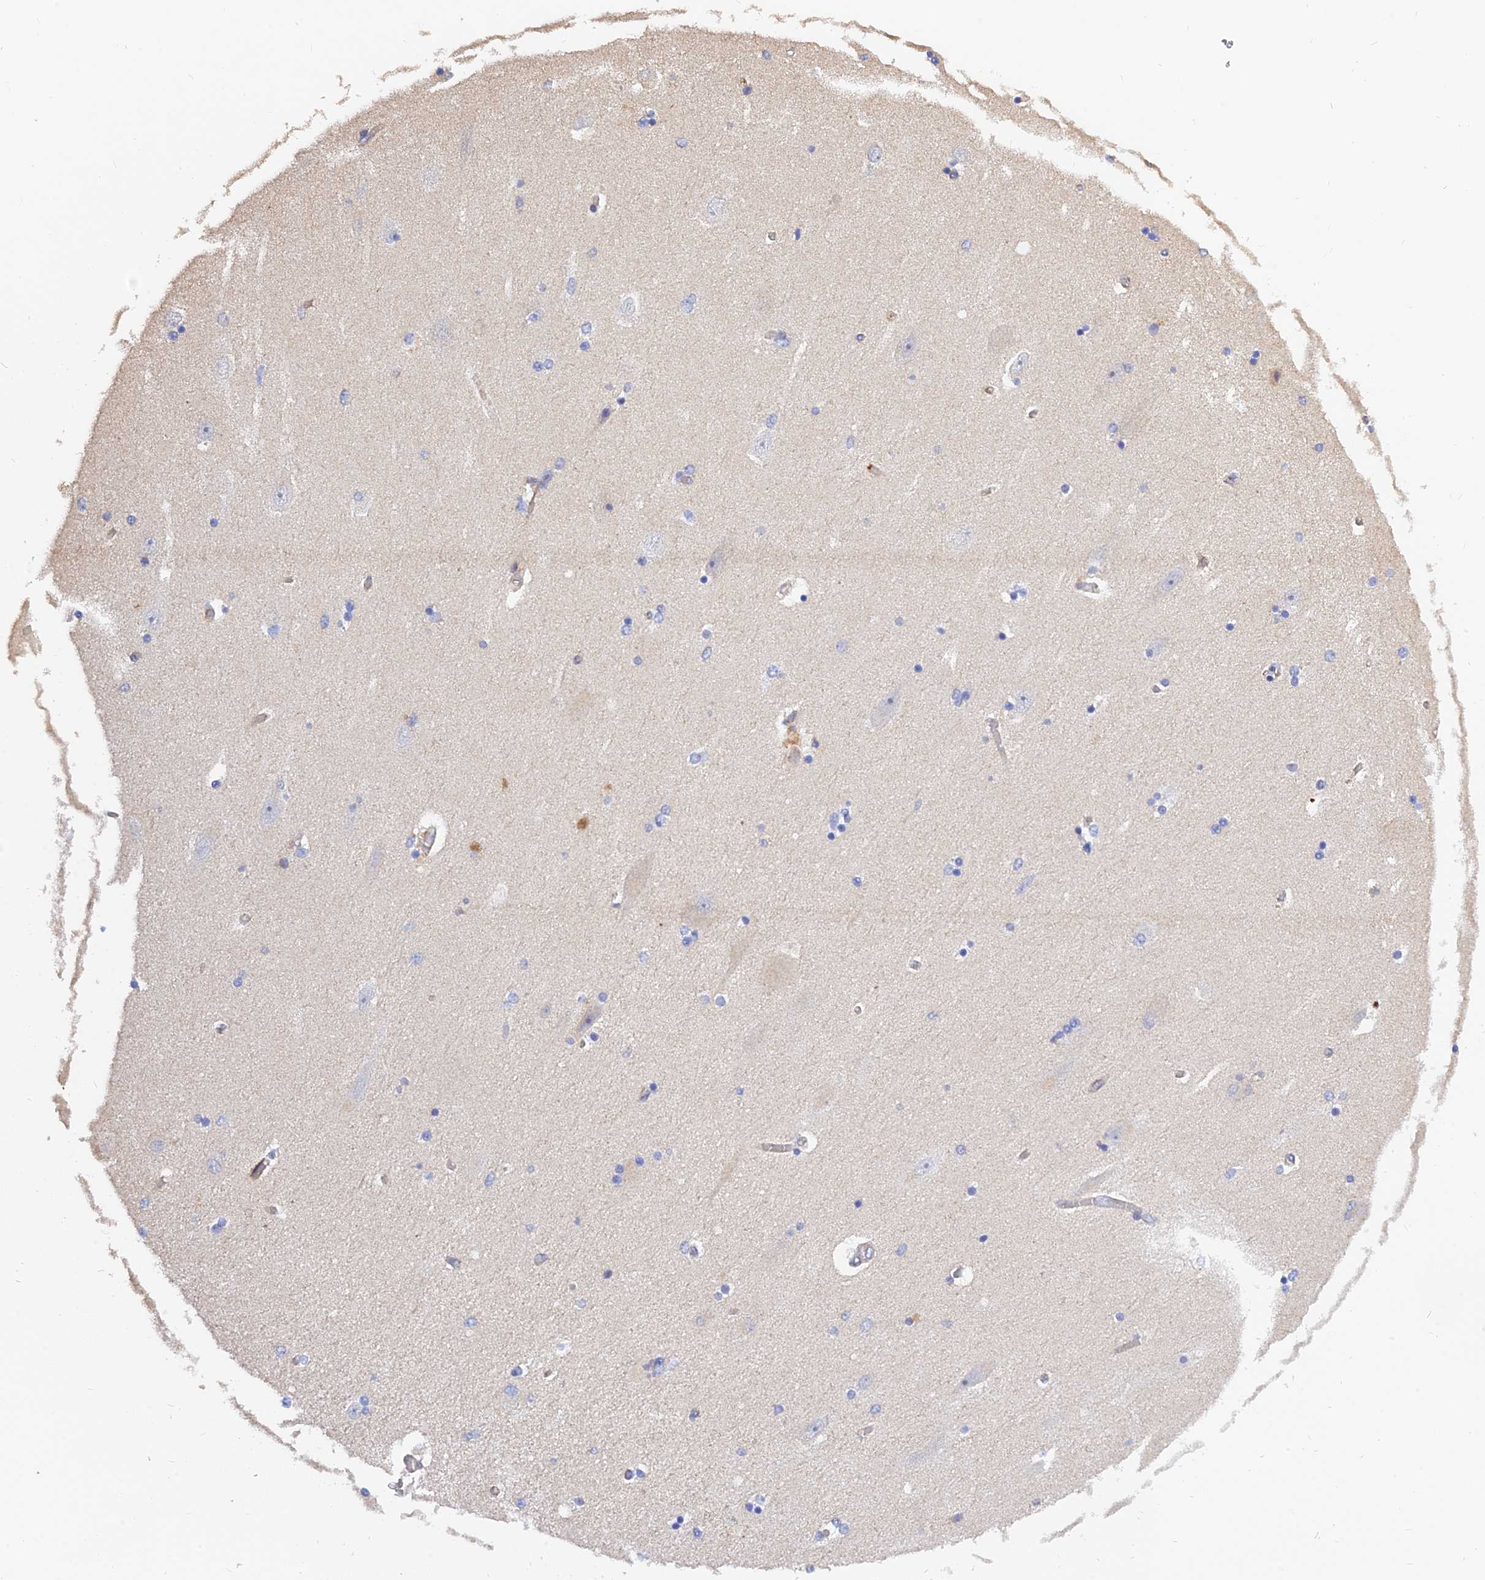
{"staining": {"intensity": "negative", "quantity": "none", "location": "none"}, "tissue": "hippocampus", "cell_type": "Glial cells", "image_type": "normal", "snomed": [{"axis": "morphology", "description": "Normal tissue, NOS"}, {"axis": "topography", "description": "Hippocampus"}], "caption": "Immunohistochemistry micrograph of normal hippocampus: hippocampus stained with DAB (3,3'-diaminobenzidine) exhibits no significant protein positivity in glial cells. (DAB immunohistochemistry, high magnification).", "gene": "MRPL35", "patient": {"sex": "female", "age": 54}}